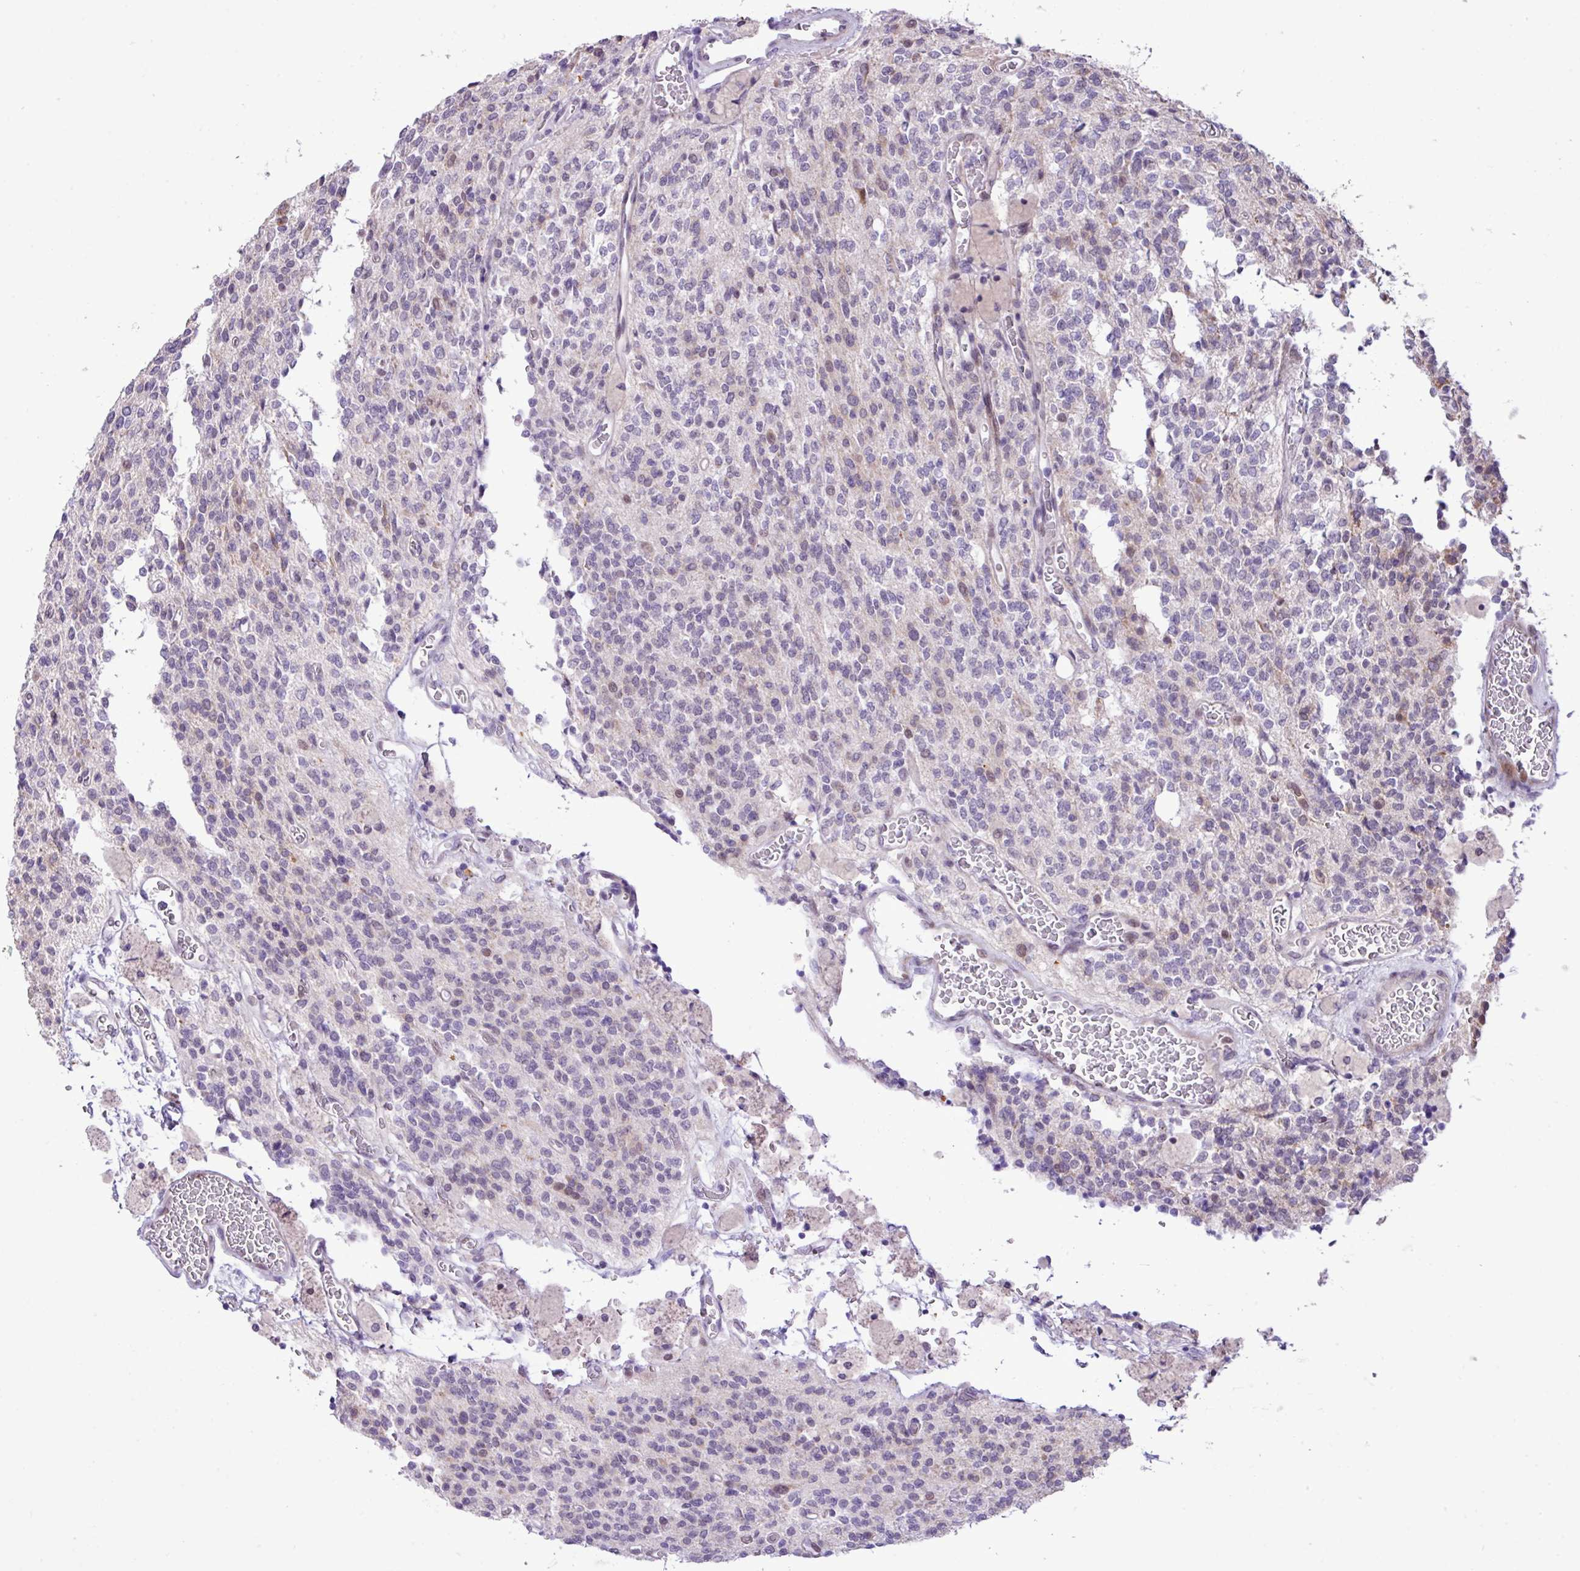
{"staining": {"intensity": "weak", "quantity": "<25%", "location": "nuclear"}, "tissue": "glioma", "cell_type": "Tumor cells", "image_type": "cancer", "snomed": [{"axis": "morphology", "description": "Glioma, malignant, High grade"}, {"axis": "topography", "description": "Brain"}], "caption": "This is an immunohistochemistry (IHC) micrograph of human glioma. There is no expression in tumor cells.", "gene": "YLPM1", "patient": {"sex": "male", "age": 34}}